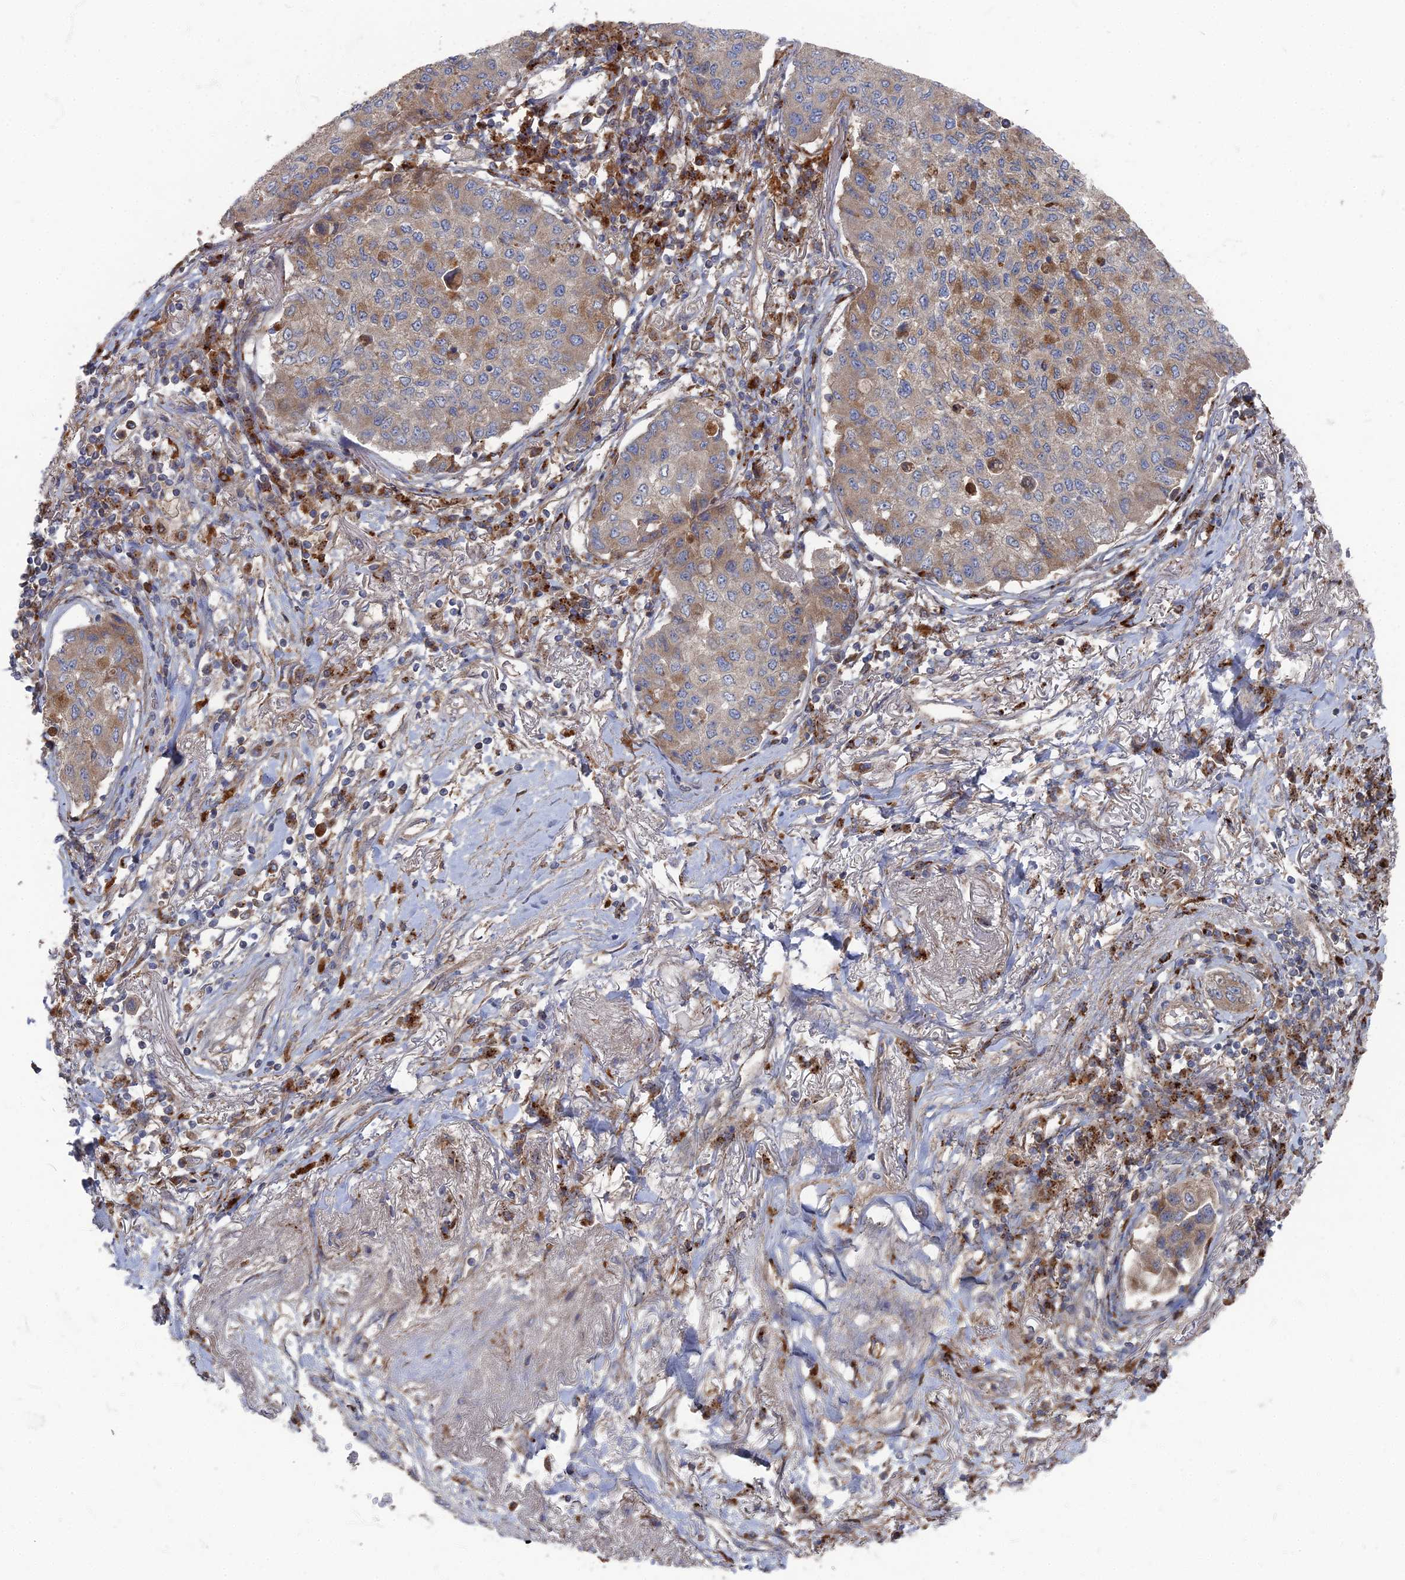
{"staining": {"intensity": "moderate", "quantity": "<25%", "location": "cytoplasmic/membranous"}, "tissue": "lung cancer", "cell_type": "Tumor cells", "image_type": "cancer", "snomed": [{"axis": "morphology", "description": "Squamous cell carcinoma, NOS"}, {"axis": "topography", "description": "Lung"}], "caption": "DAB immunohistochemical staining of human lung cancer (squamous cell carcinoma) displays moderate cytoplasmic/membranous protein staining in about <25% of tumor cells.", "gene": "PPCDC", "patient": {"sex": "male", "age": 74}}